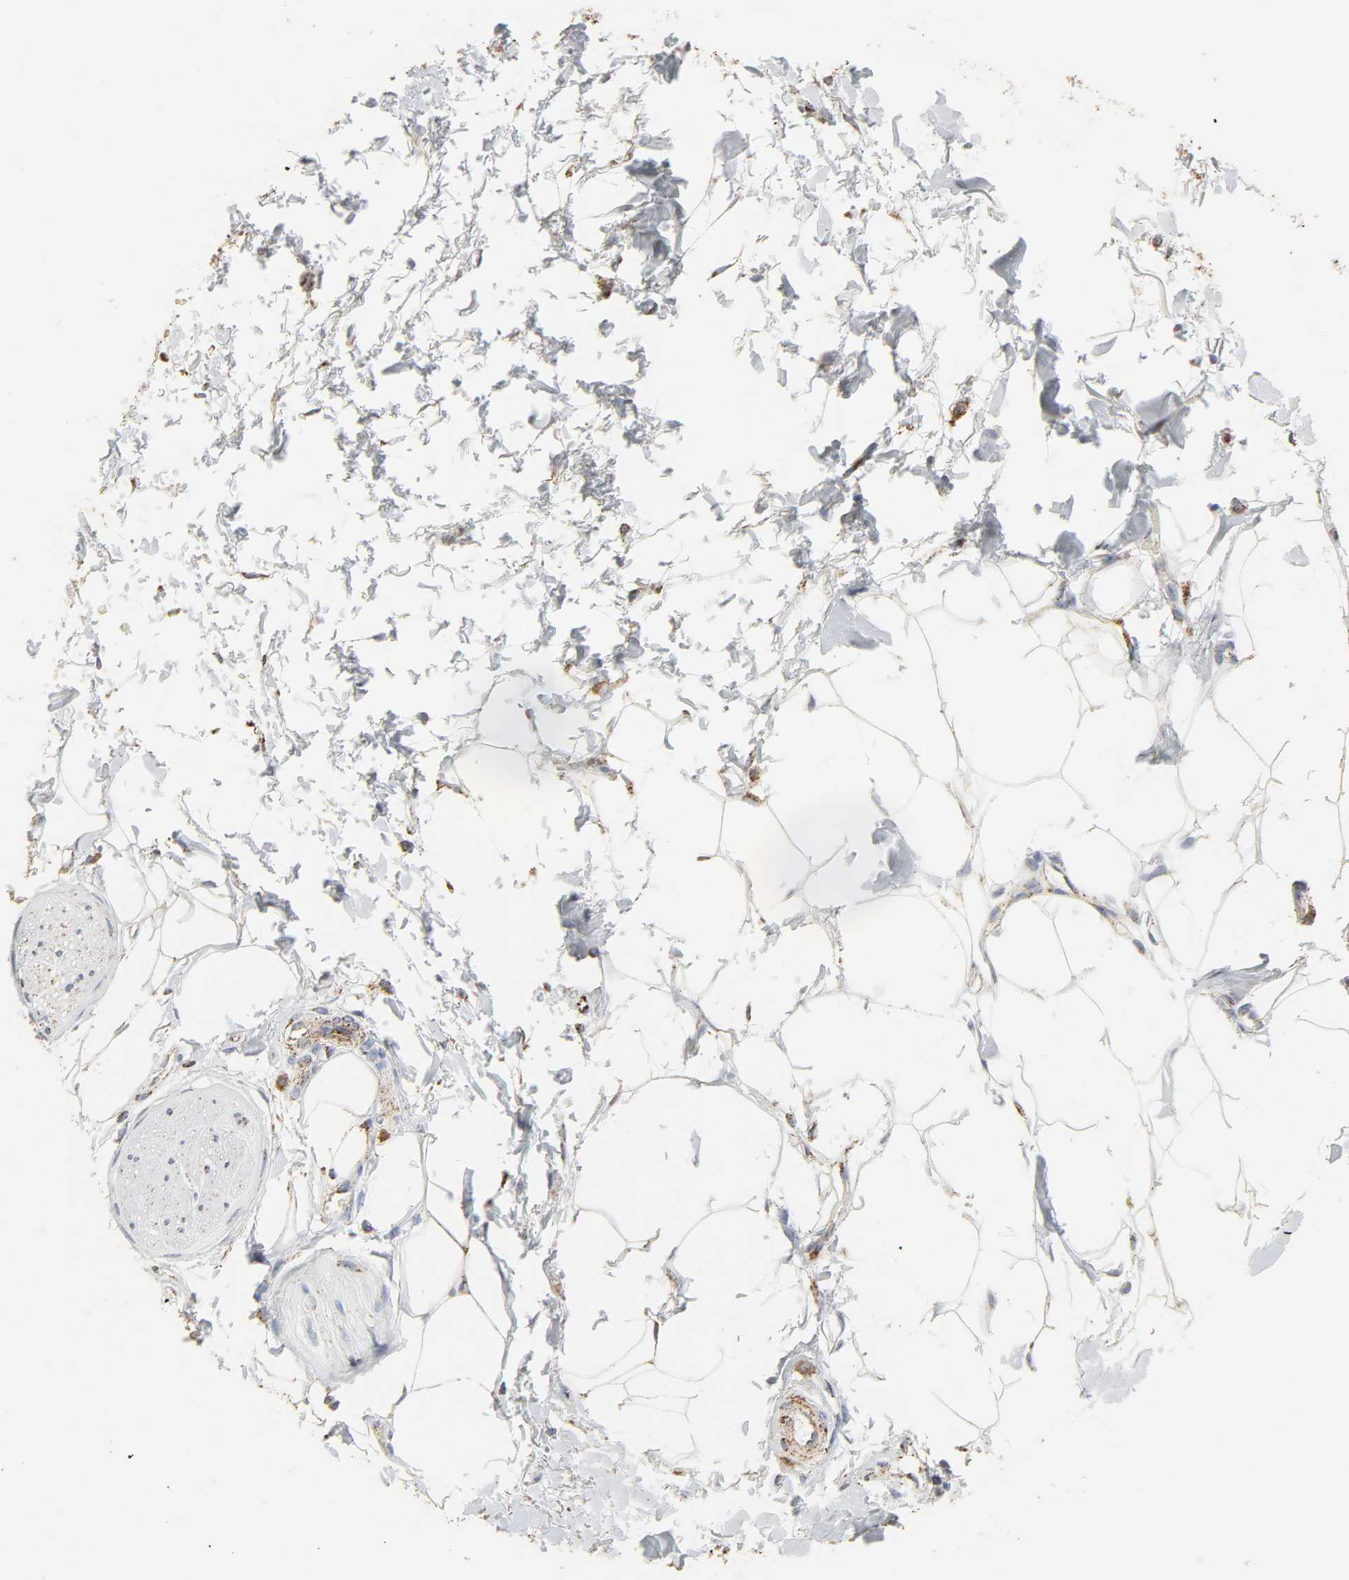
{"staining": {"intensity": "moderate", "quantity": ">75%", "location": "cytoplasmic/membranous"}, "tissue": "adipose tissue", "cell_type": "Adipocytes", "image_type": "normal", "snomed": [{"axis": "morphology", "description": "Normal tissue, NOS"}, {"axis": "topography", "description": "Soft tissue"}, {"axis": "topography", "description": "Peripheral nerve tissue"}], "caption": "Protein staining of unremarkable adipose tissue exhibits moderate cytoplasmic/membranous positivity in about >75% of adipocytes.", "gene": "ACAT1", "patient": {"sex": "female", "age": 71}}